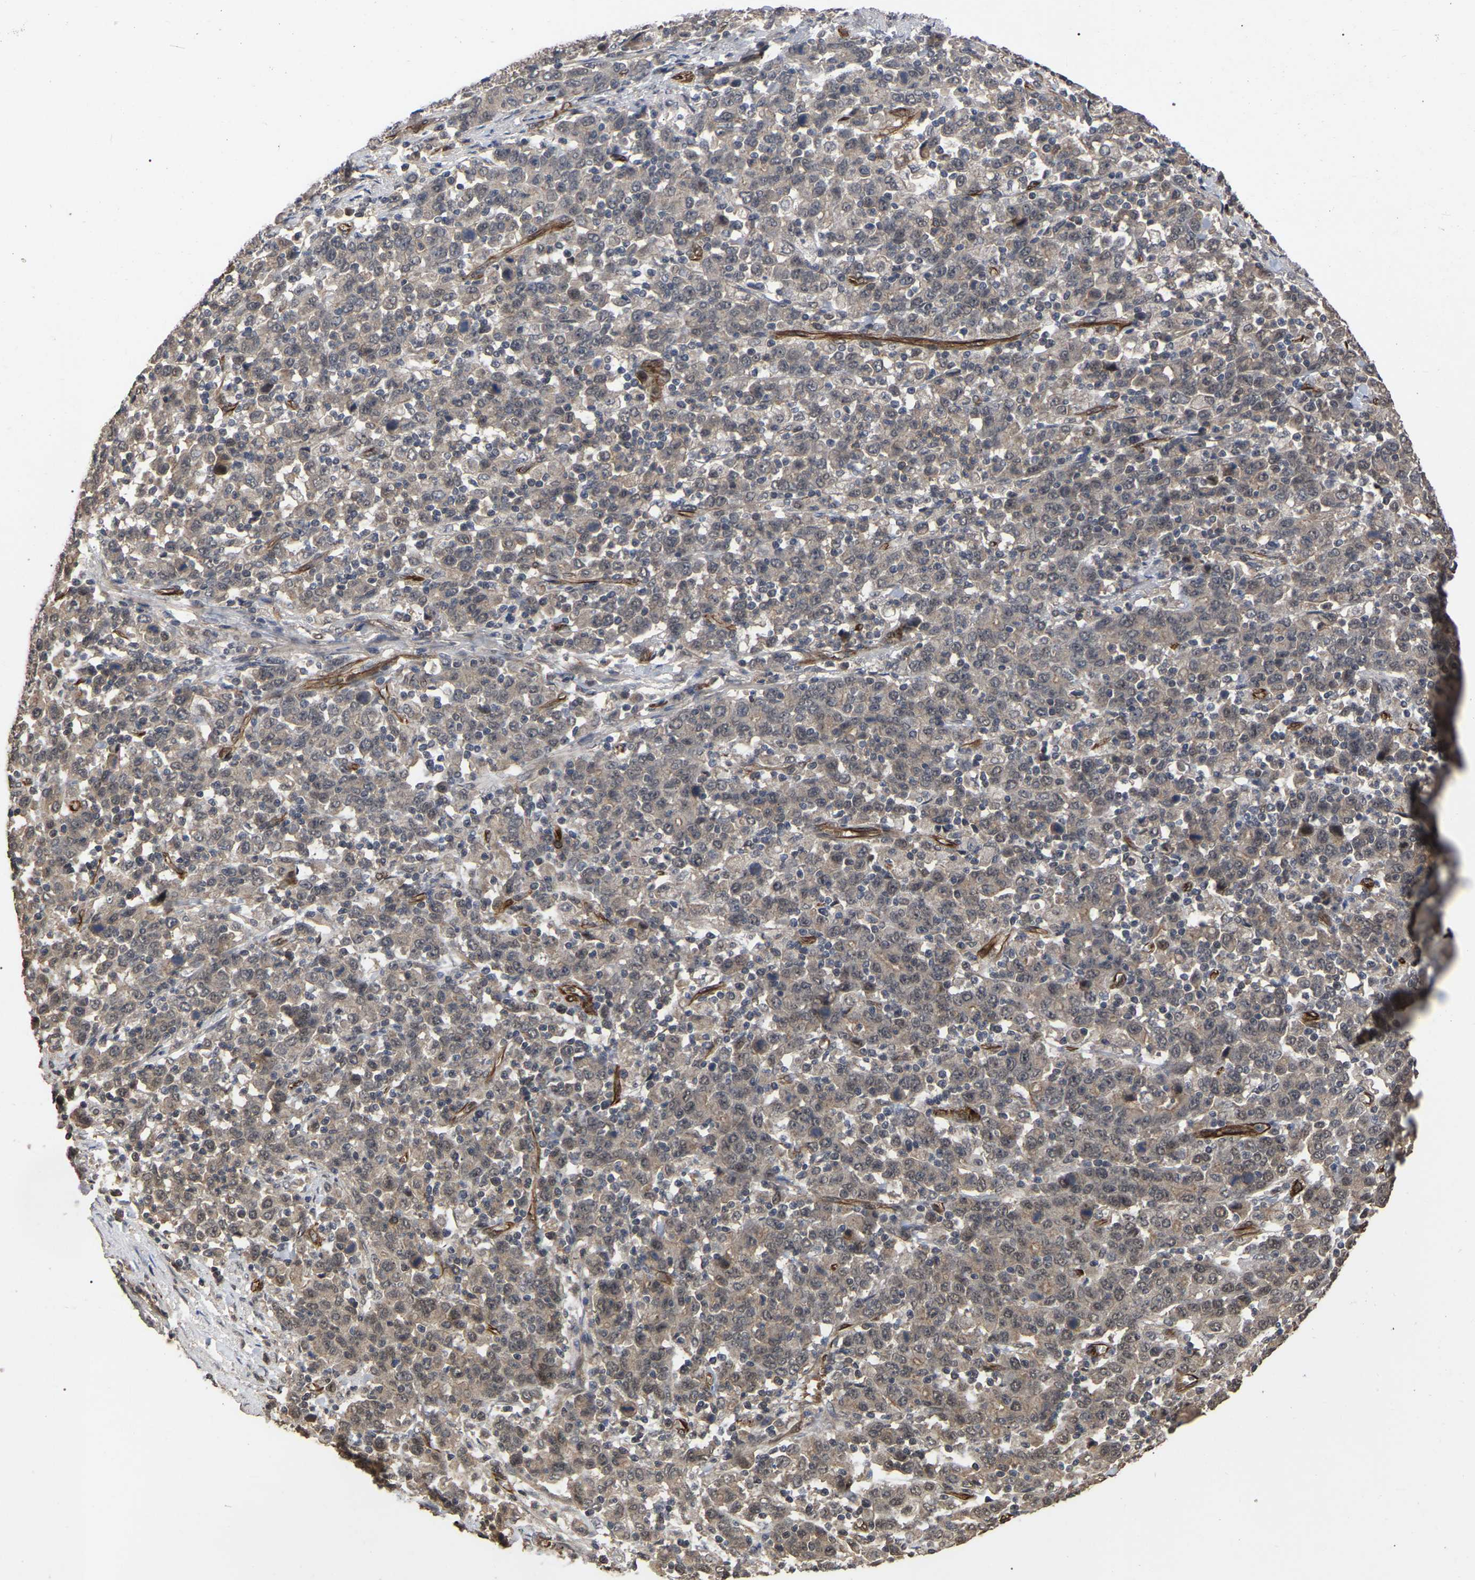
{"staining": {"intensity": "moderate", "quantity": ">75%", "location": "cytoplasmic/membranous"}, "tissue": "stomach cancer", "cell_type": "Tumor cells", "image_type": "cancer", "snomed": [{"axis": "morphology", "description": "Adenocarcinoma, NOS"}, {"axis": "topography", "description": "Stomach, upper"}], "caption": "Human stomach cancer stained with a brown dye reveals moderate cytoplasmic/membranous positive expression in about >75% of tumor cells.", "gene": "FAM161B", "patient": {"sex": "male", "age": 69}}